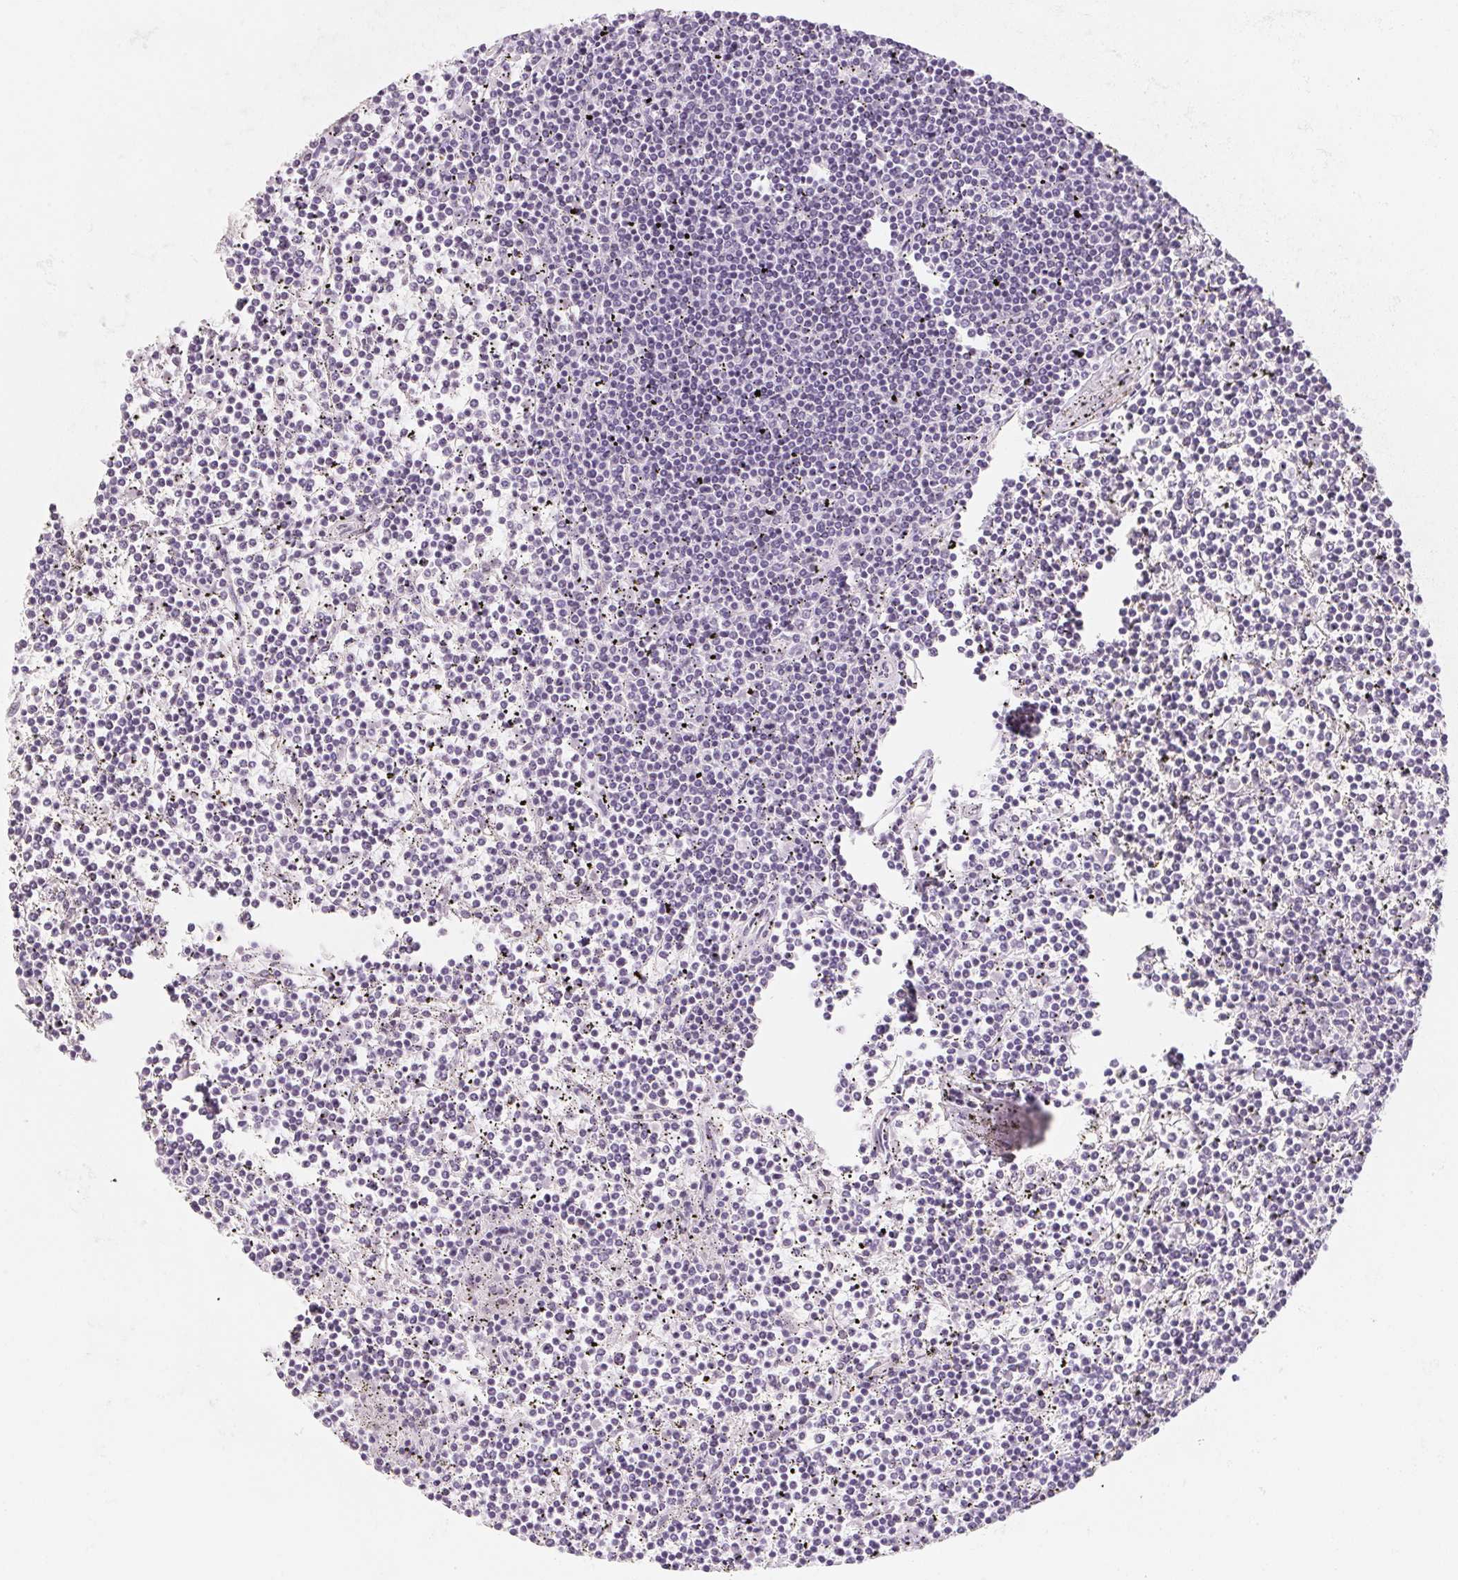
{"staining": {"intensity": "negative", "quantity": "none", "location": "none"}, "tissue": "lymphoma", "cell_type": "Tumor cells", "image_type": "cancer", "snomed": [{"axis": "morphology", "description": "Malignant lymphoma, non-Hodgkin's type, Low grade"}, {"axis": "topography", "description": "Spleen"}], "caption": "Tumor cells are negative for brown protein staining in lymphoma.", "gene": "ZIC4", "patient": {"sex": "female", "age": 19}}